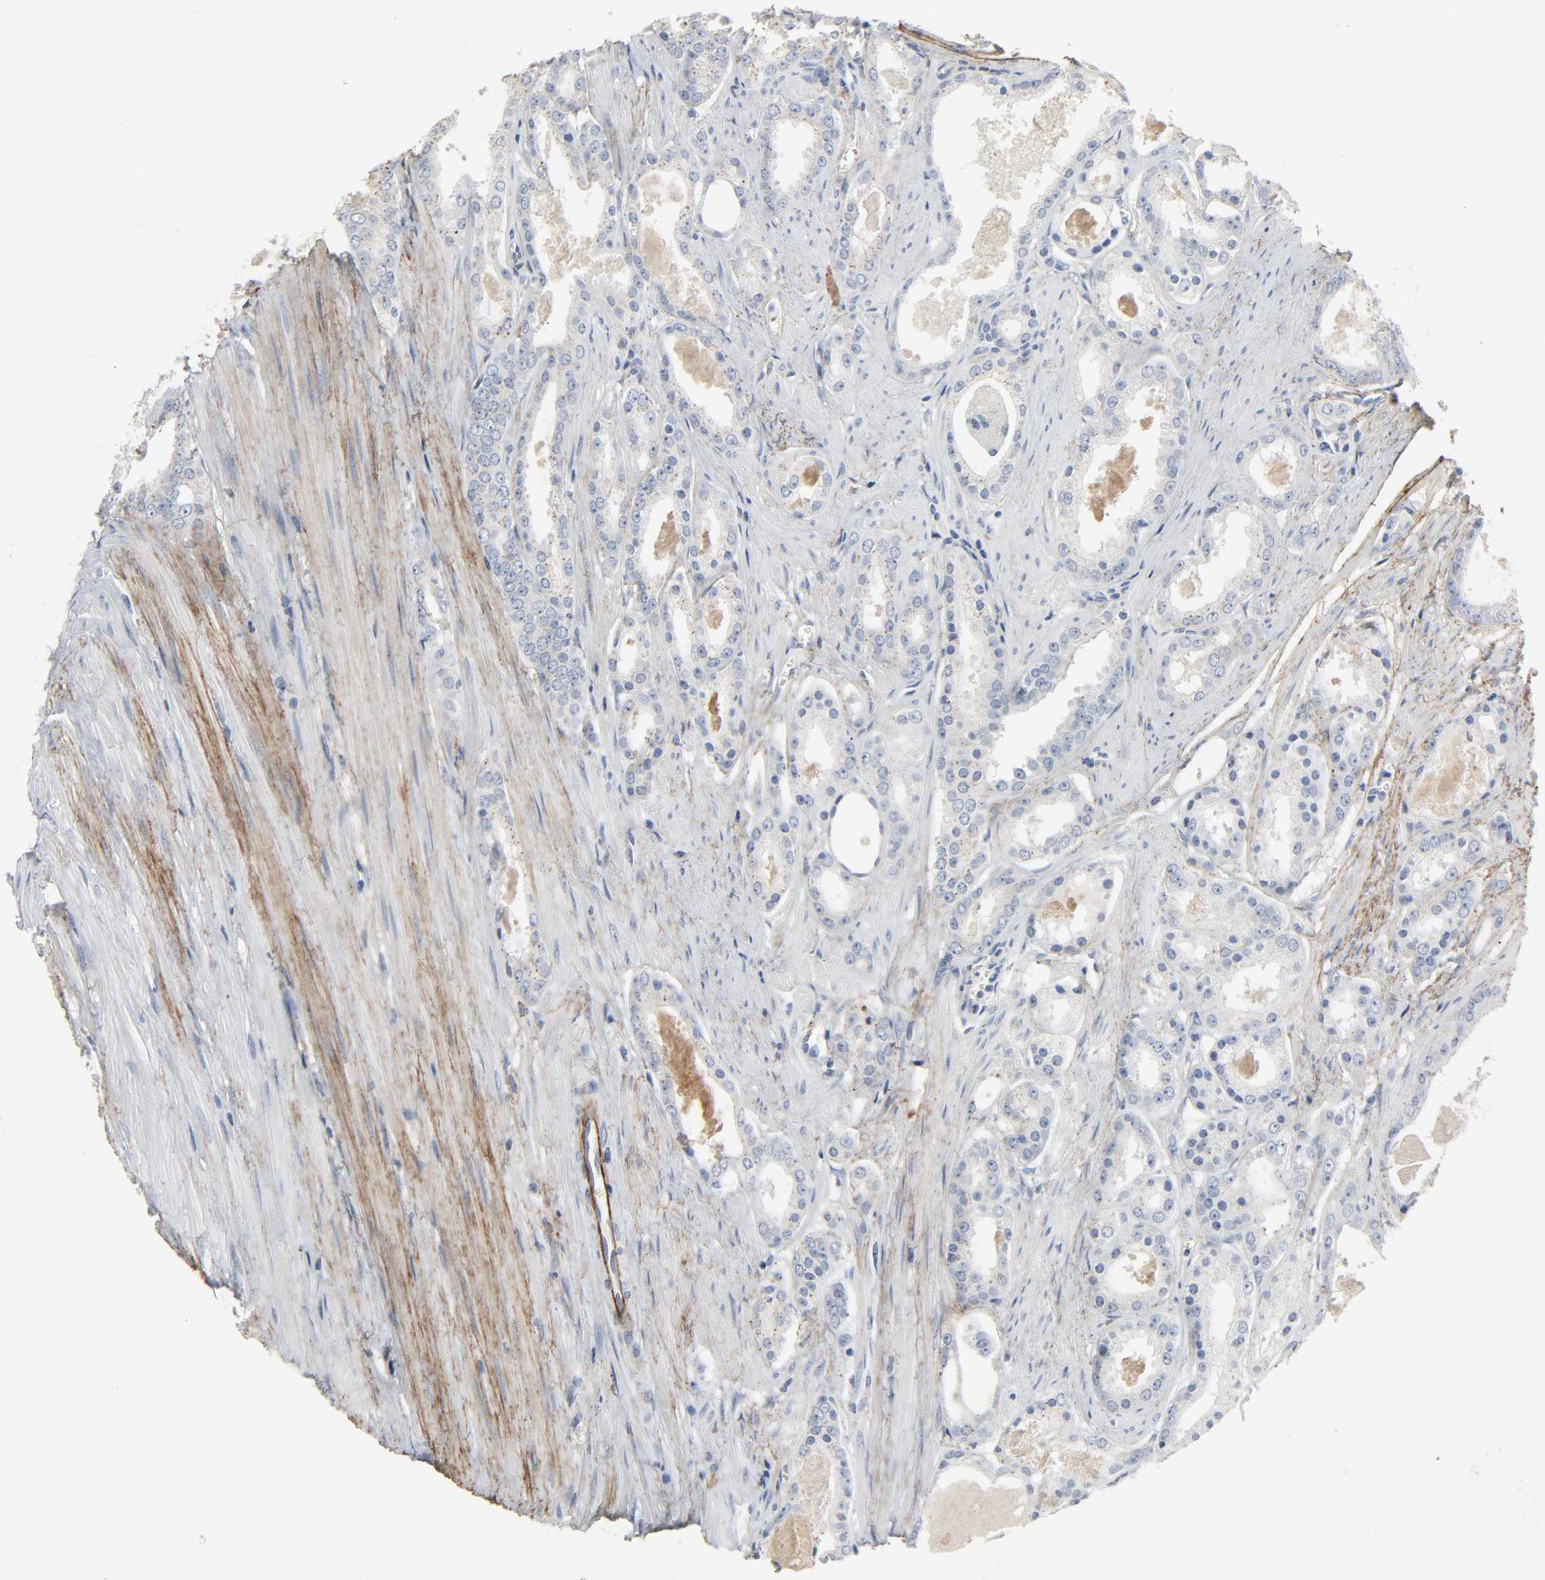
{"staining": {"intensity": "negative", "quantity": "none", "location": "none"}, "tissue": "prostate cancer", "cell_type": "Tumor cells", "image_type": "cancer", "snomed": [{"axis": "morphology", "description": "Adenocarcinoma, Low grade"}, {"axis": "topography", "description": "Prostate"}], "caption": "An IHC micrograph of prostate adenocarcinoma (low-grade) is shown. There is no staining in tumor cells of prostate adenocarcinoma (low-grade).", "gene": "FBLN5", "patient": {"sex": "male", "age": 57}}